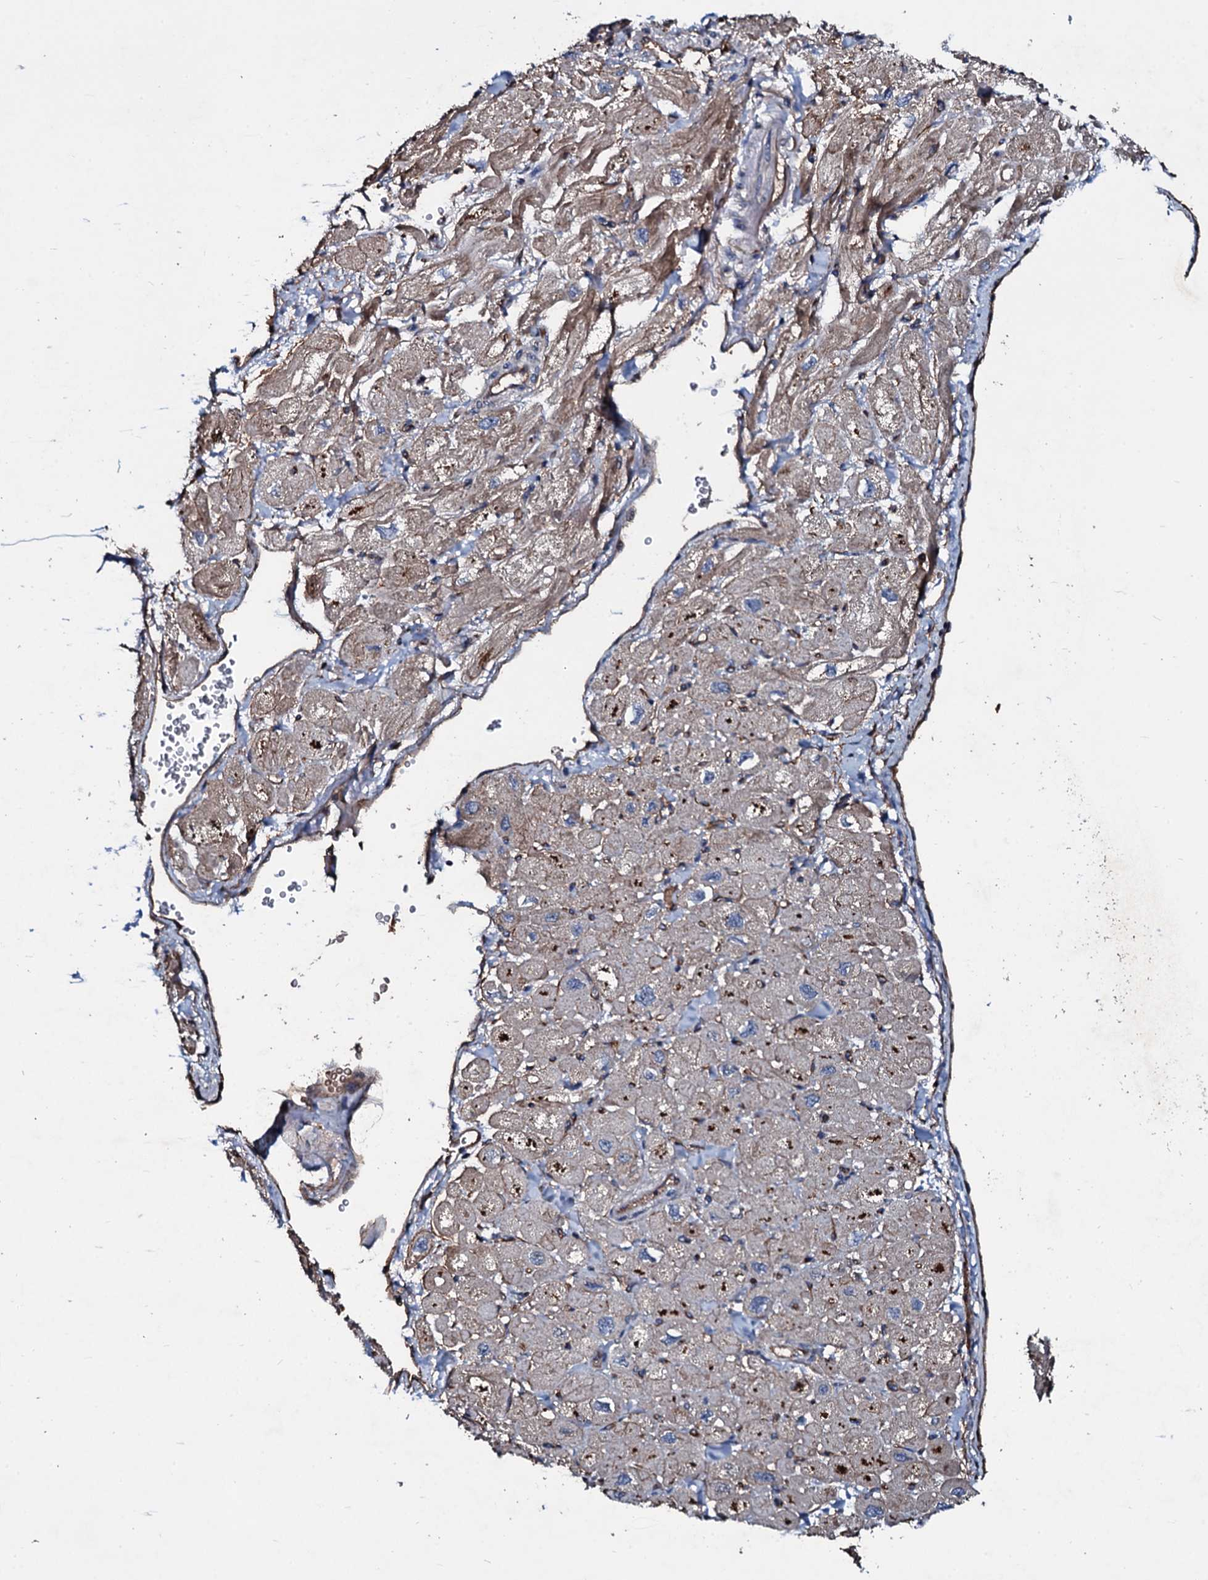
{"staining": {"intensity": "weak", "quantity": "25%-75%", "location": "cytoplasmic/membranous"}, "tissue": "heart muscle", "cell_type": "Cardiomyocytes", "image_type": "normal", "snomed": [{"axis": "morphology", "description": "Normal tissue, NOS"}, {"axis": "topography", "description": "Heart"}], "caption": "Immunohistochemical staining of unremarkable human heart muscle reveals weak cytoplasmic/membranous protein positivity in about 25%-75% of cardiomyocytes.", "gene": "DMAC2", "patient": {"sex": "male", "age": 65}}